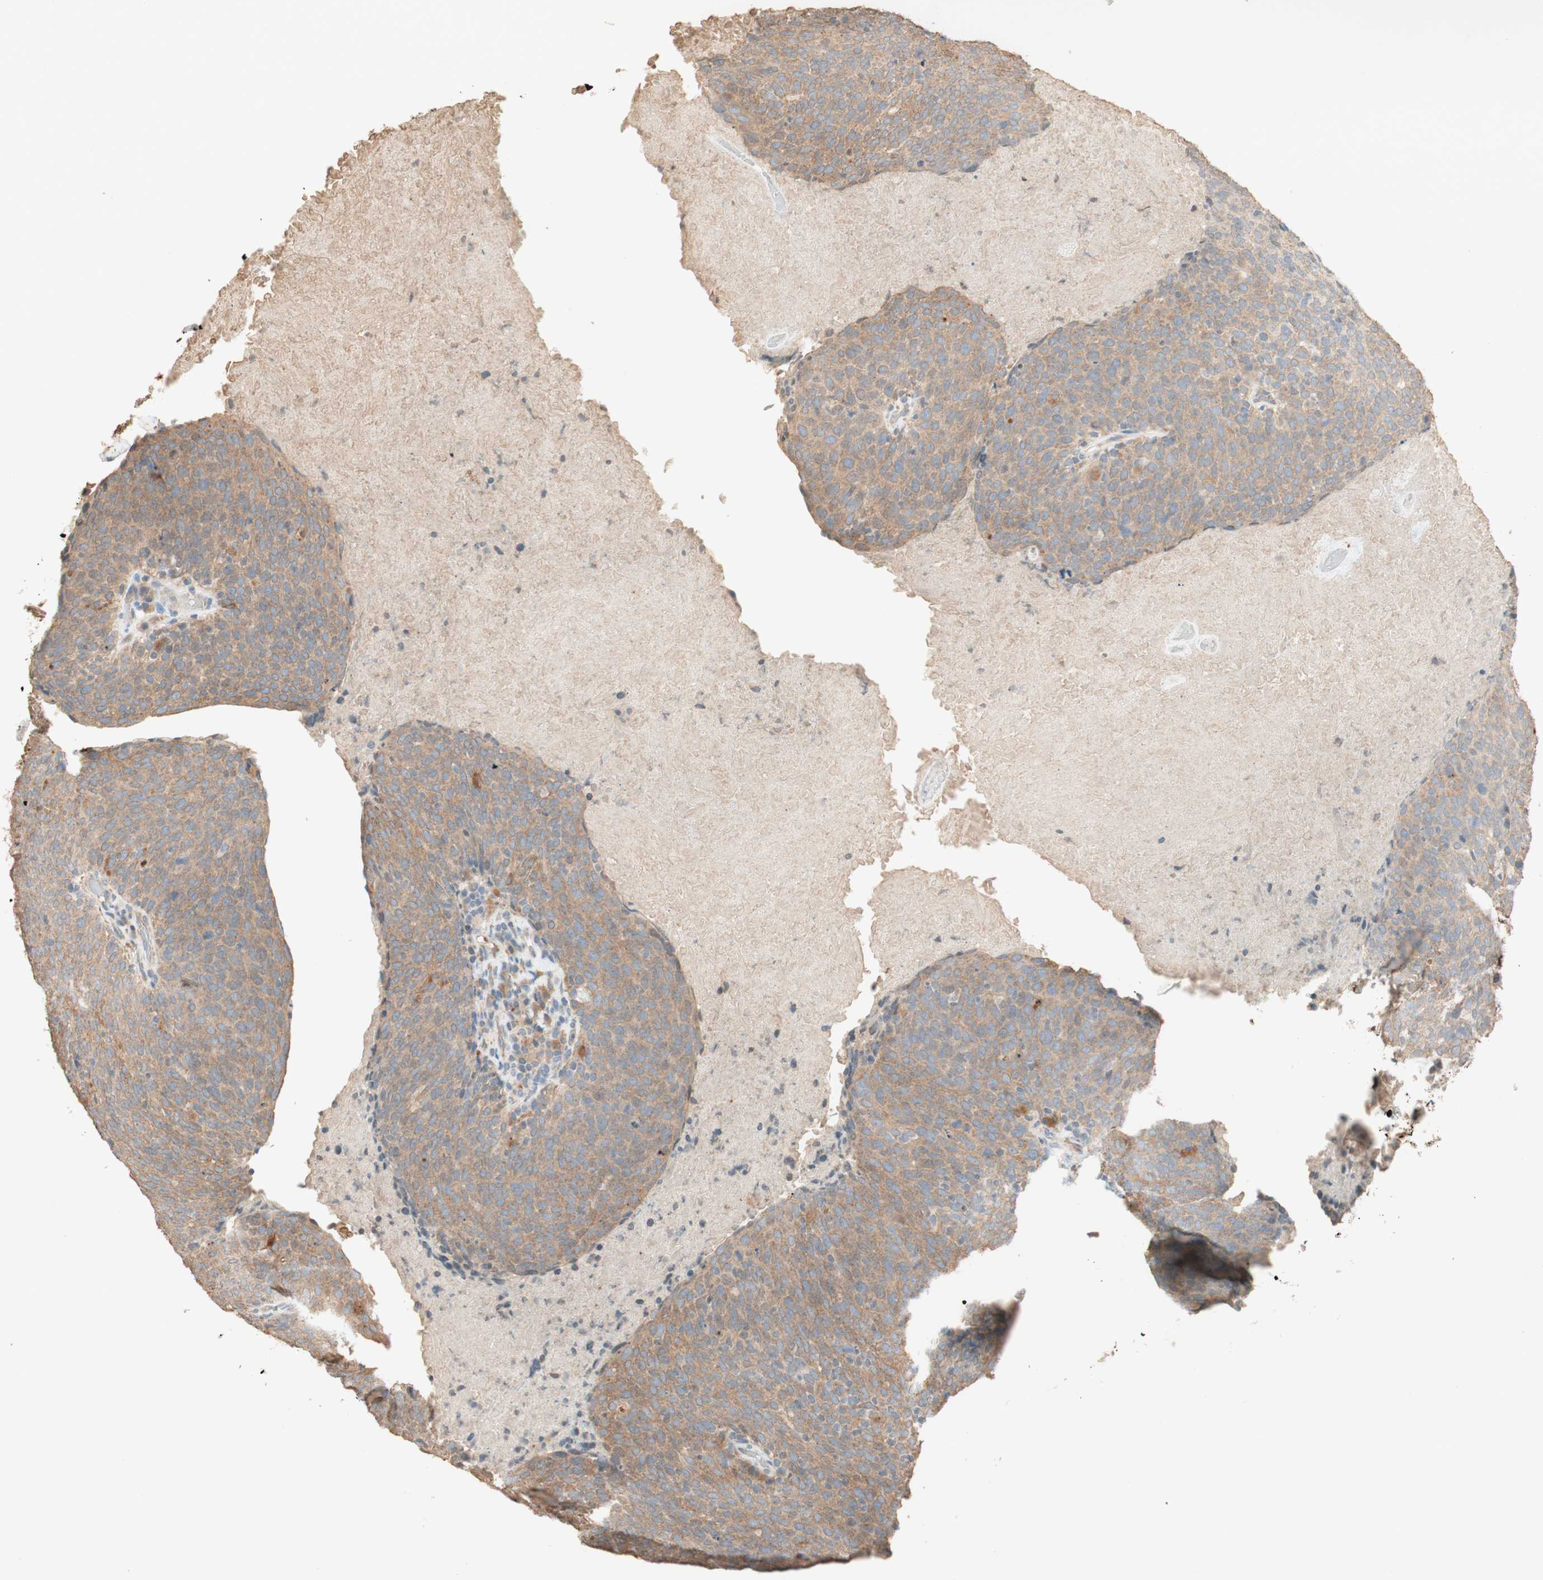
{"staining": {"intensity": "moderate", "quantity": ">75%", "location": "cytoplasmic/membranous"}, "tissue": "head and neck cancer", "cell_type": "Tumor cells", "image_type": "cancer", "snomed": [{"axis": "morphology", "description": "Squamous cell carcinoma, NOS"}, {"axis": "morphology", "description": "Squamous cell carcinoma, metastatic, NOS"}, {"axis": "topography", "description": "Lymph node"}, {"axis": "topography", "description": "Head-Neck"}], "caption": "Moderate cytoplasmic/membranous protein expression is seen in about >75% of tumor cells in head and neck cancer (metastatic squamous cell carcinoma).", "gene": "CLCN2", "patient": {"sex": "male", "age": 62}}